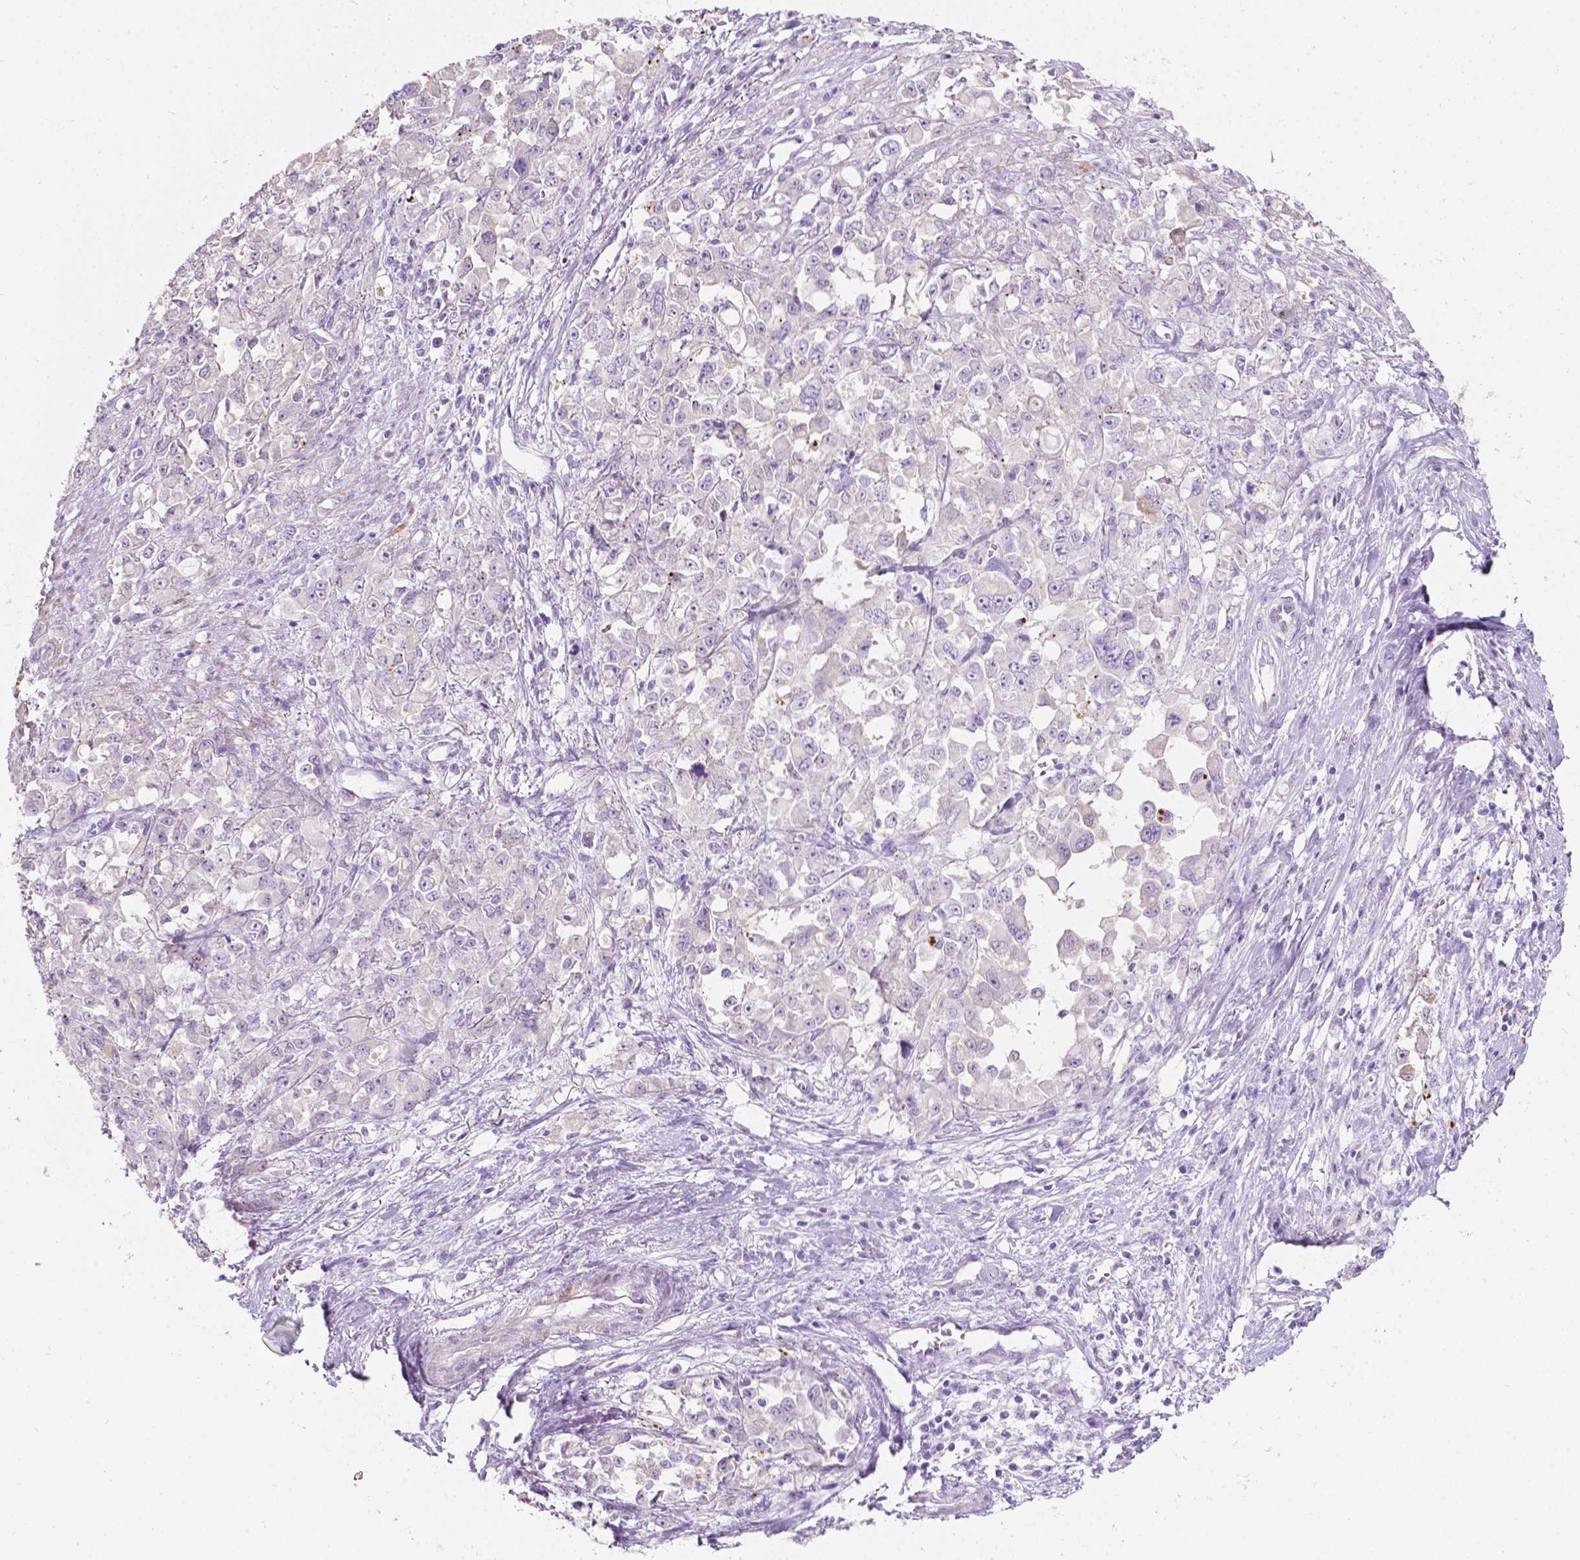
{"staining": {"intensity": "negative", "quantity": "none", "location": "none"}, "tissue": "stomach cancer", "cell_type": "Tumor cells", "image_type": "cancer", "snomed": [{"axis": "morphology", "description": "Adenocarcinoma, NOS"}, {"axis": "topography", "description": "Stomach"}], "caption": "DAB immunohistochemical staining of stomach cancer reveals no significant staining in tumor cells.", "gene": "NOS1AP", "patient": {"sex": "female", "age": 76}}